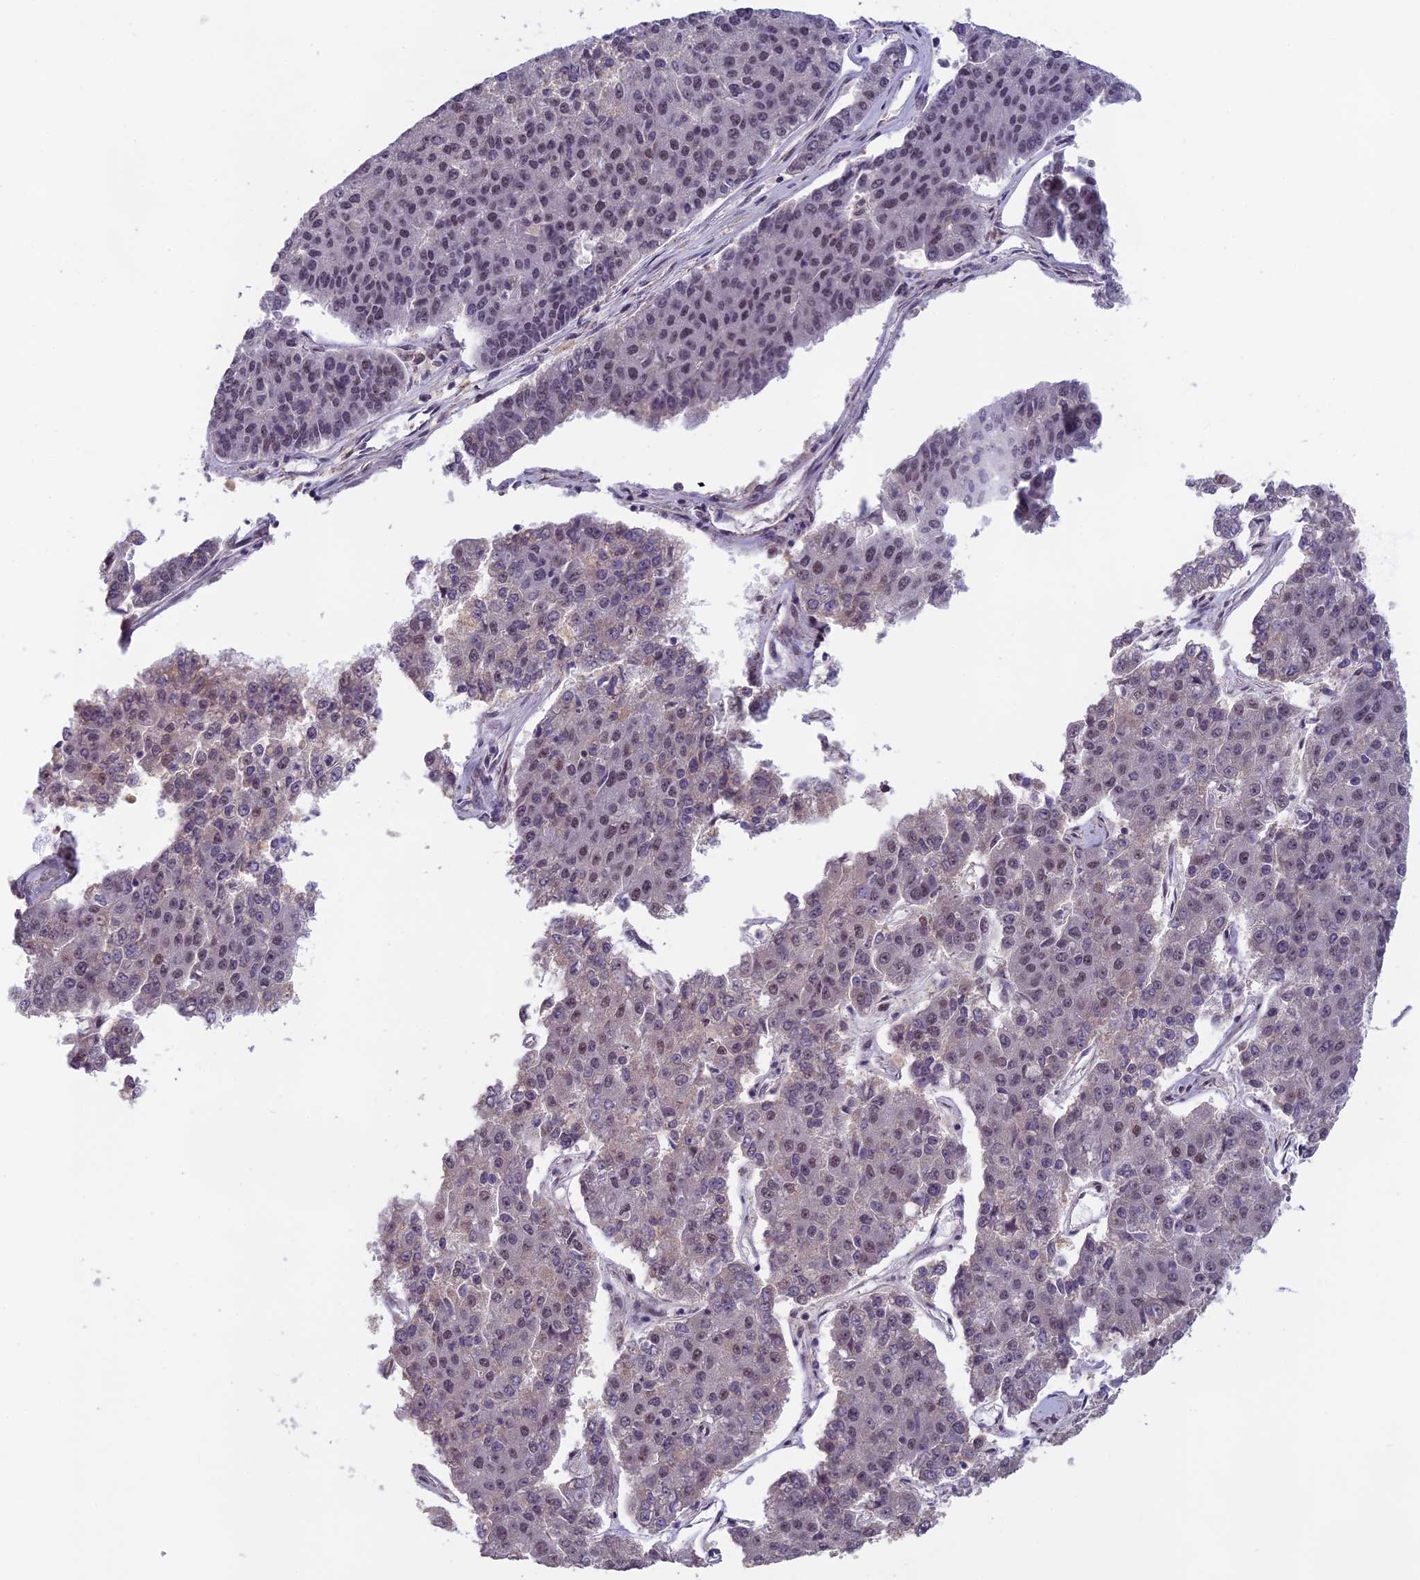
{"staining": {"intensity": "weak", "quantity": "25%-75%", "location": "cytoplasmic/membranous,nuclear"}, "tissue": "pancreatic cancer", "cell_type": "Tumor cells", "image_type": "cancer", "snomed": [{"axis": "morphology", "description": "Adenocarcinoma, NOS"}, {"axis": "topography", "description": "Pancreas"}], "caption": "Human adenocarcinoma (pancreatic) stained with a protein marker demonstrates weak staining in tumor cells.", "gene": "MORF4L1", "patient": {"sex": "male", "age": 50}}